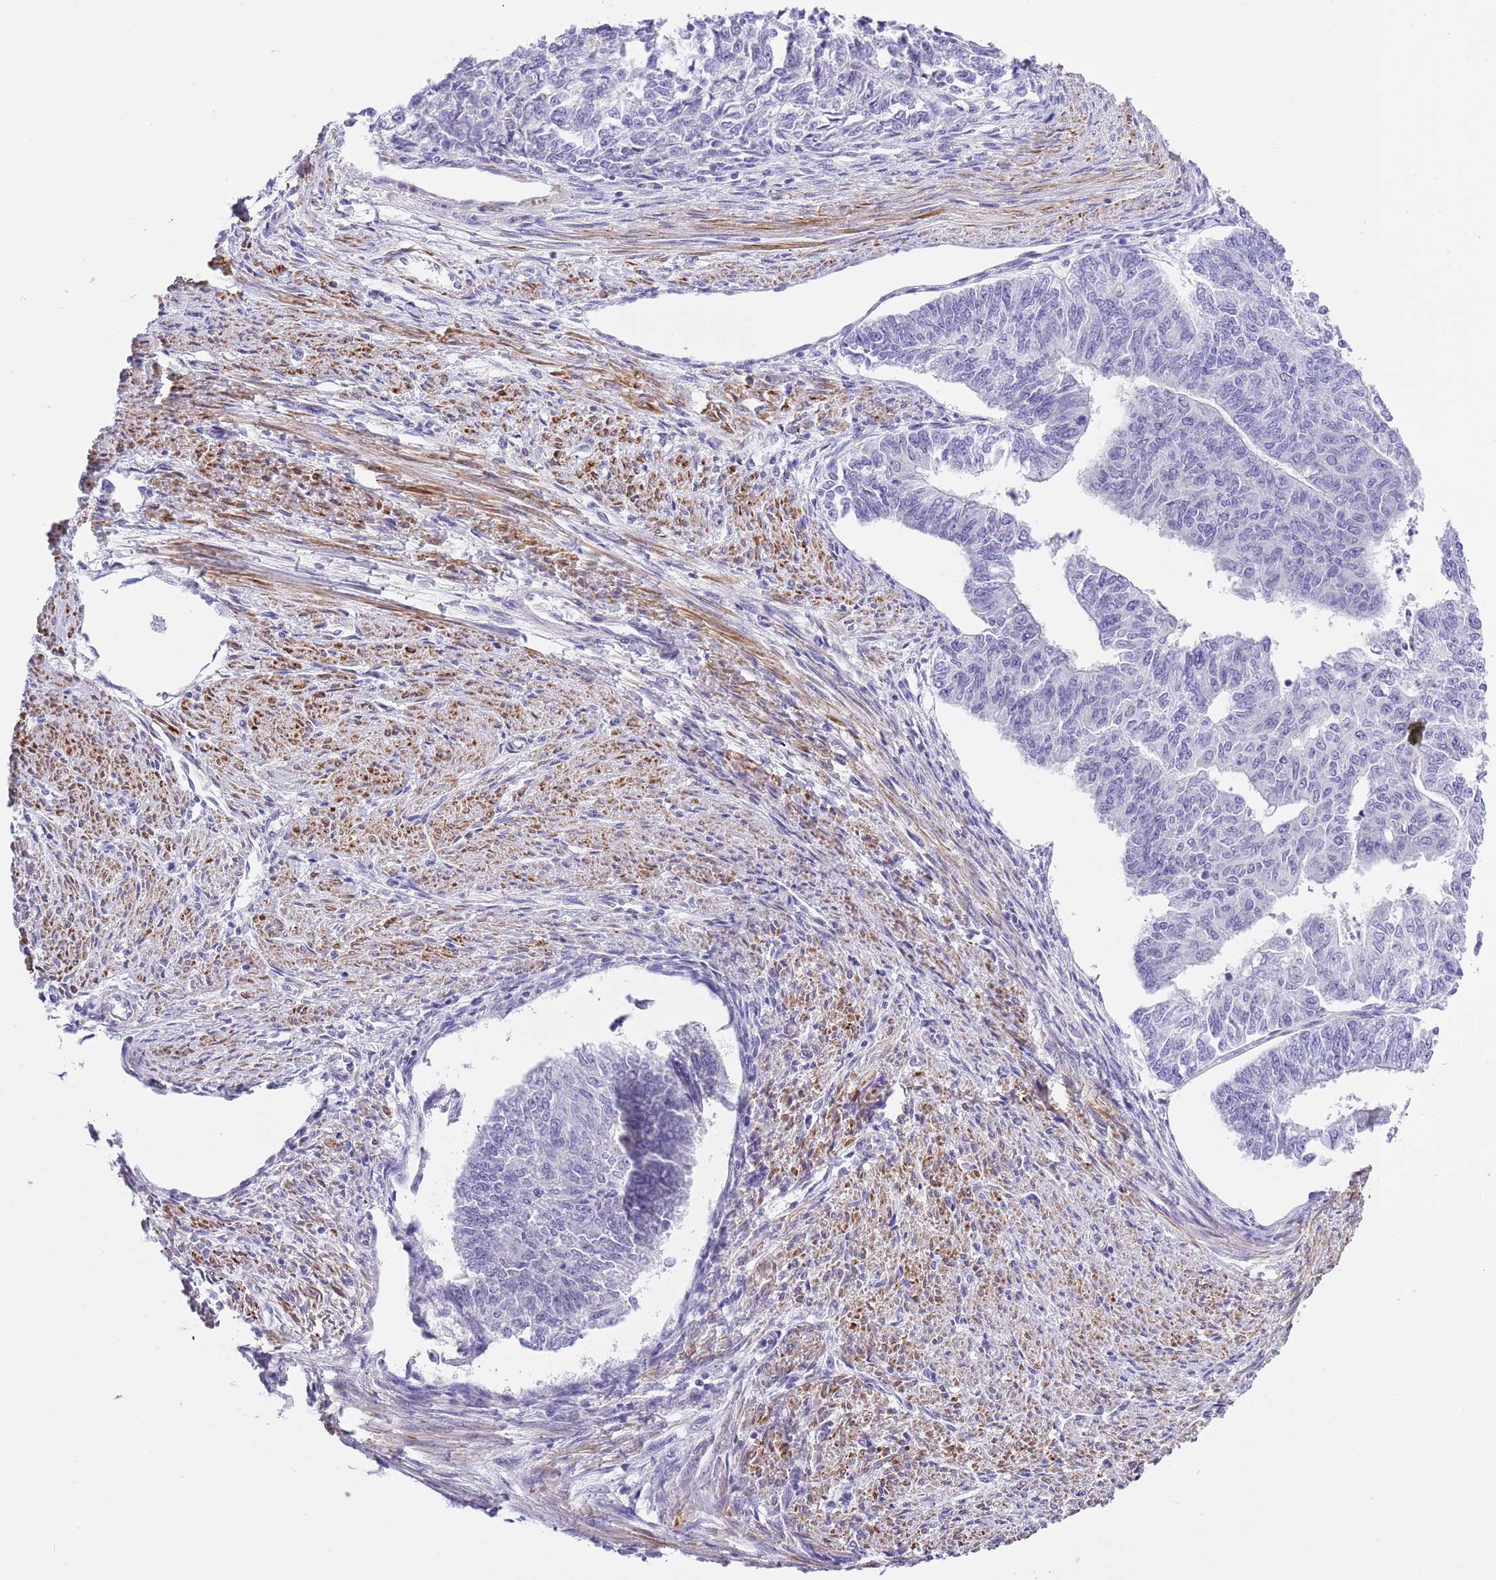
{"staining": {"intensity": "negative", "quantity": "none", "location": "none"}, "tissue": "endometrial cancer", "cell_type": "Tumor cells", "image_type": "cancer", "snomed": [{"axis": "morphology", "description": "Adenocarcinoma, NOS"}, {"axis": "topography", "description": "Endometrium"}], "caption": "A histopathology image of endometrial cancer stained for a protein exhibits no brown staining in tumor cells.", "gene": "NET1", "patient": {"sex": "female", "age": 32}}